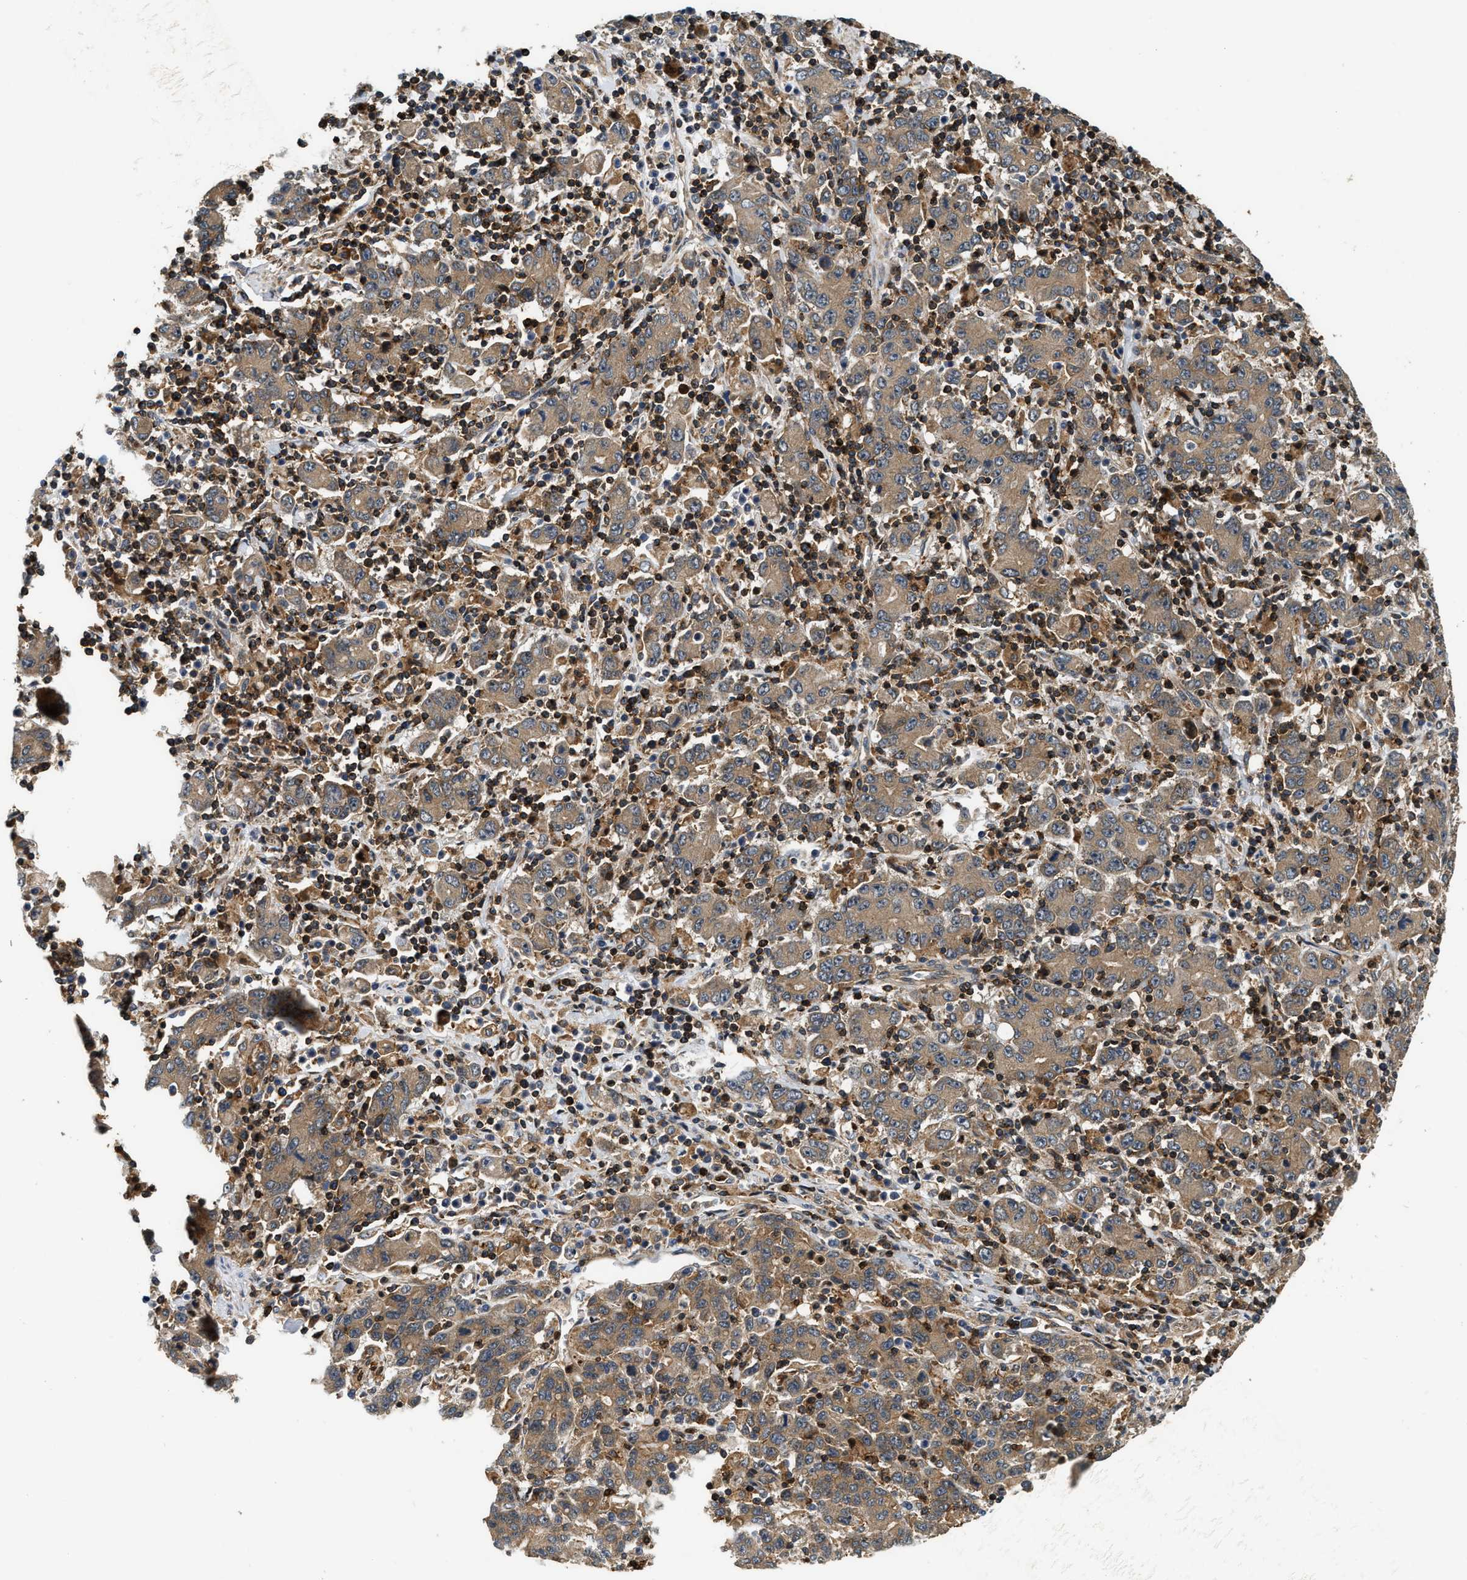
{"staining": {"intensity": "moderate", "quantity": ">75%", "location": "cytoplasmic/membranous"}, "tissue": "stomach cancer", "cell_type": "Tumor cells", "image_type": "cancer", "snomed": [{"axis": "morphology", "description": "Adenocarcinoma, NOS"}, {"axis": "topography", "description": "Stomach, upper"}], "caption": "The photomicrograph exhibits staining of adenocarcinoma (stomach), revealing moderate cytoplasmic/membranous protein staining (brown color) within tumor cells. (brown staining indicates protein expression, while blue staining denotes nuclei).", "gene": "SNX5", "patient": {"sex": "male", "age": 69}}